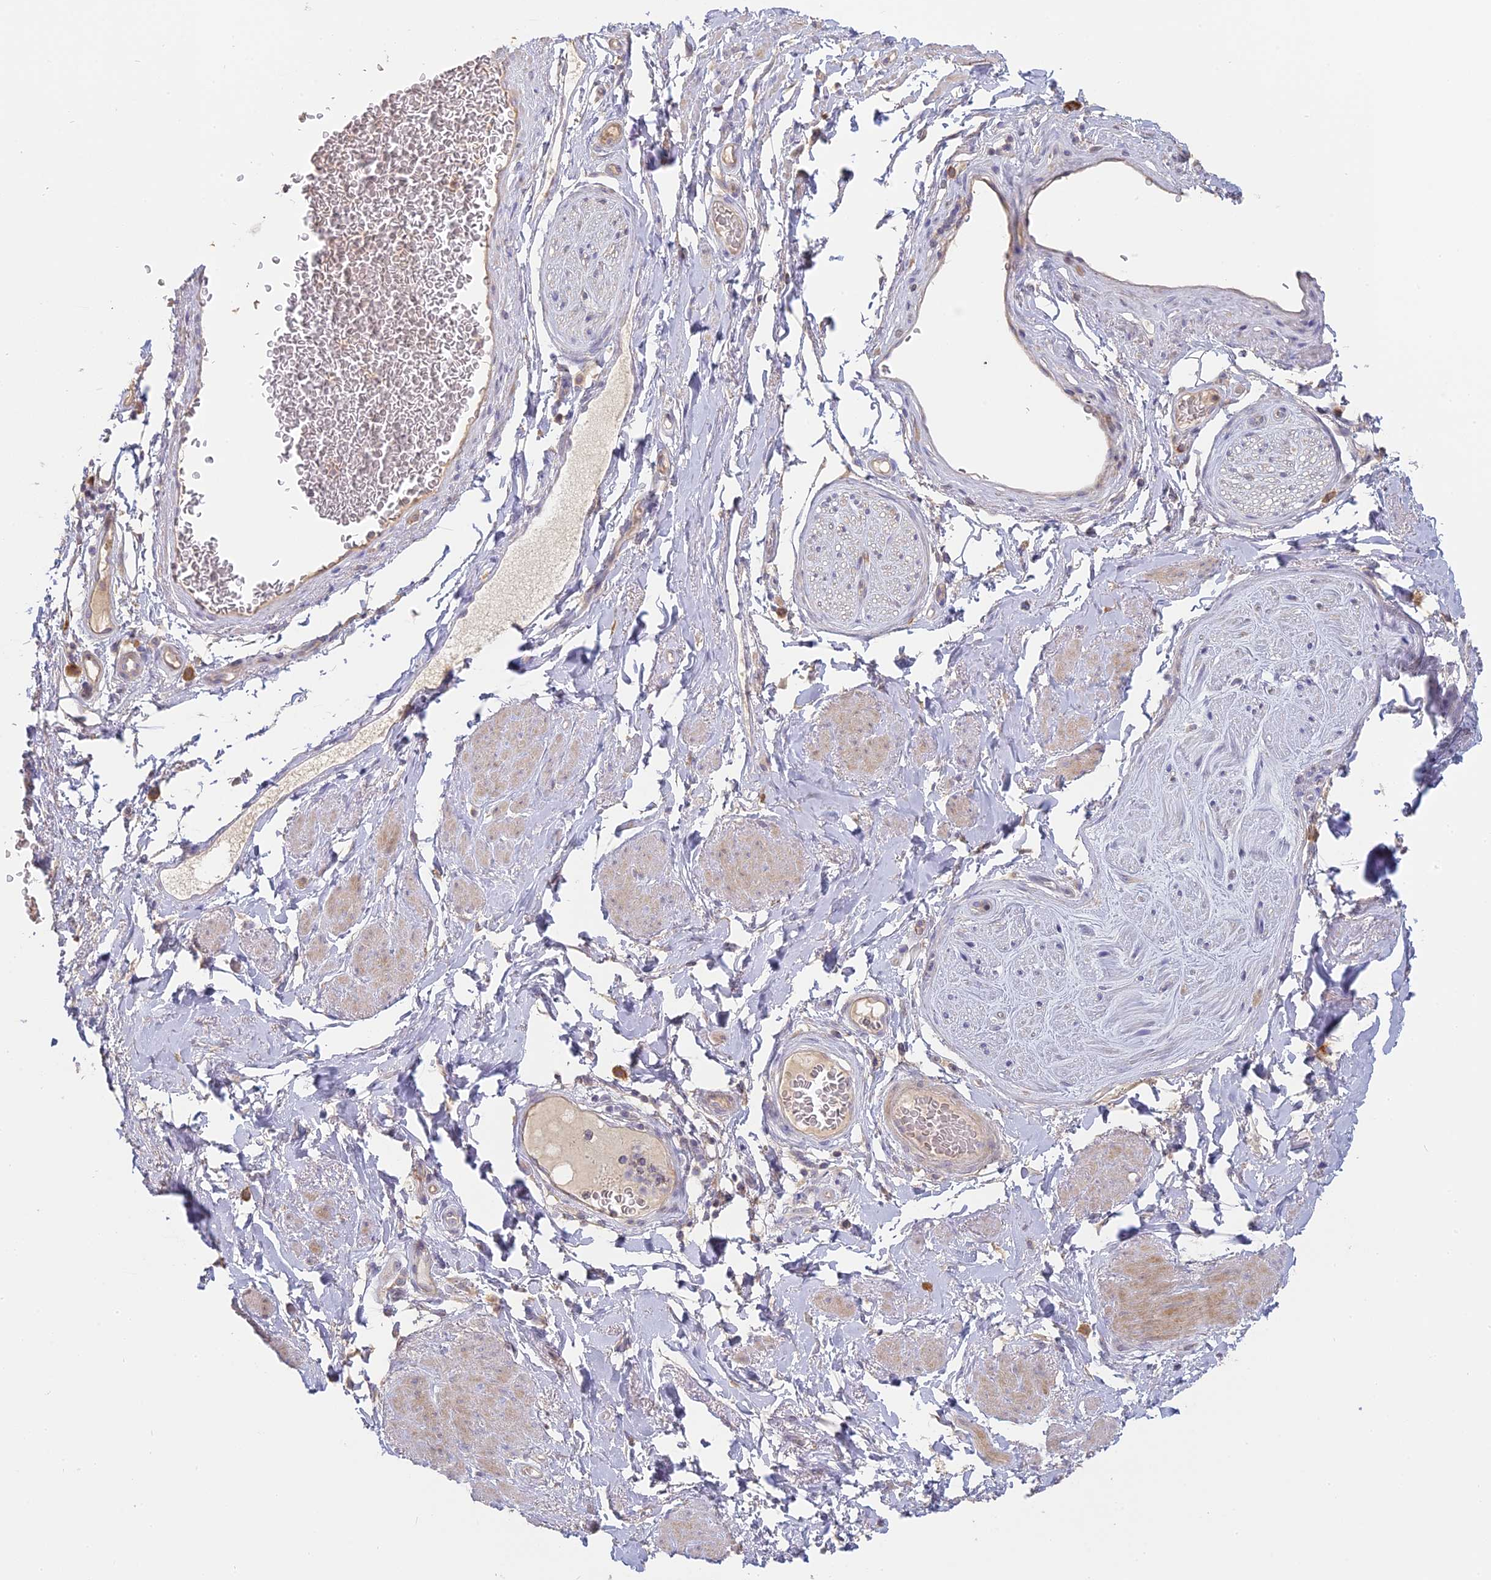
{"staining": {"intensity": "weak", "quantity": "<25%", "location": "cytoplasmic/membranous"}, "tissue": "adipose tissue", "cell_type": "Adipocytes", "image_type": "normal", "snomed": [{"axis": "morphology", "description": "Normal tissue, NOS"}, {"axis": "morphology", "description": "Adenocarcinoma, NOS"}, {"axis": "topography", "description": "Rectum"}, {"axis": "topography", "description": "Vagina"}, {"axis": "topography", "description": "Peripheral nerve tissue"}], "caption": "This micrograph is of normal adipose tissue stained with immunohistochemistry (IHC) to label a protein in brown with the nuclei are counter-stained blue. There is no expression in adipocytes. (DAB immunohistochemistry with hematoxylin counter stain).", "gene": "SFT2D2", "patient": {"sex": "female", "age": 71}}